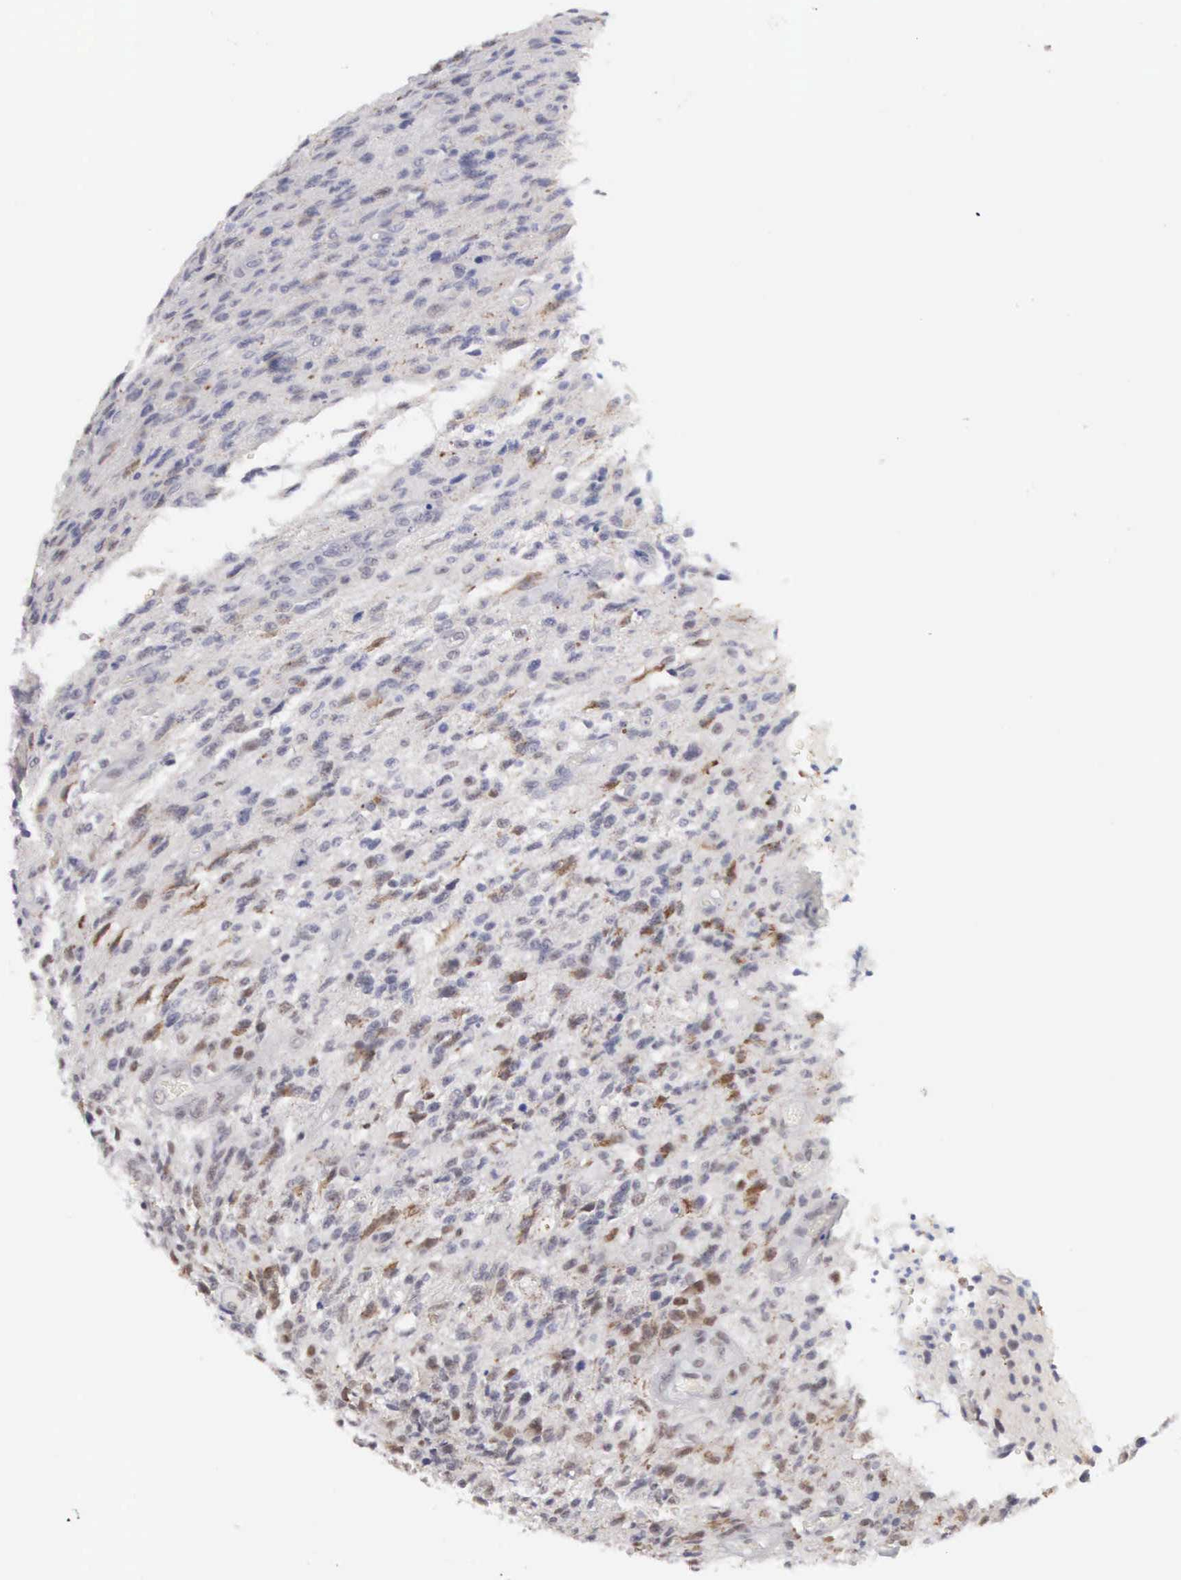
{"staining": {"intensity": "weak", "quantity": "<25%", "location": "nuclear"}, "tissue": "glioma", "cell_type": "Tumor cells", "image_type": "cancer", "snomed": [{"axis": "morphology", "description": "Glioma, malignant, High grade"}, {"axis": "topography", "description": "Brain"}], "caption": "Immunohistochemistry (IHC) image of neoplastic tissue: high-grade glioma (malignant) stained with DAB displays no significant protein staining in tumor cells. (DAB (3,3'-diaminobenzidine) immunohistochemistry with hematoxylin counter stain).", "gene": "MNAT1", "patient": {"sex": "male", "age": 36}}